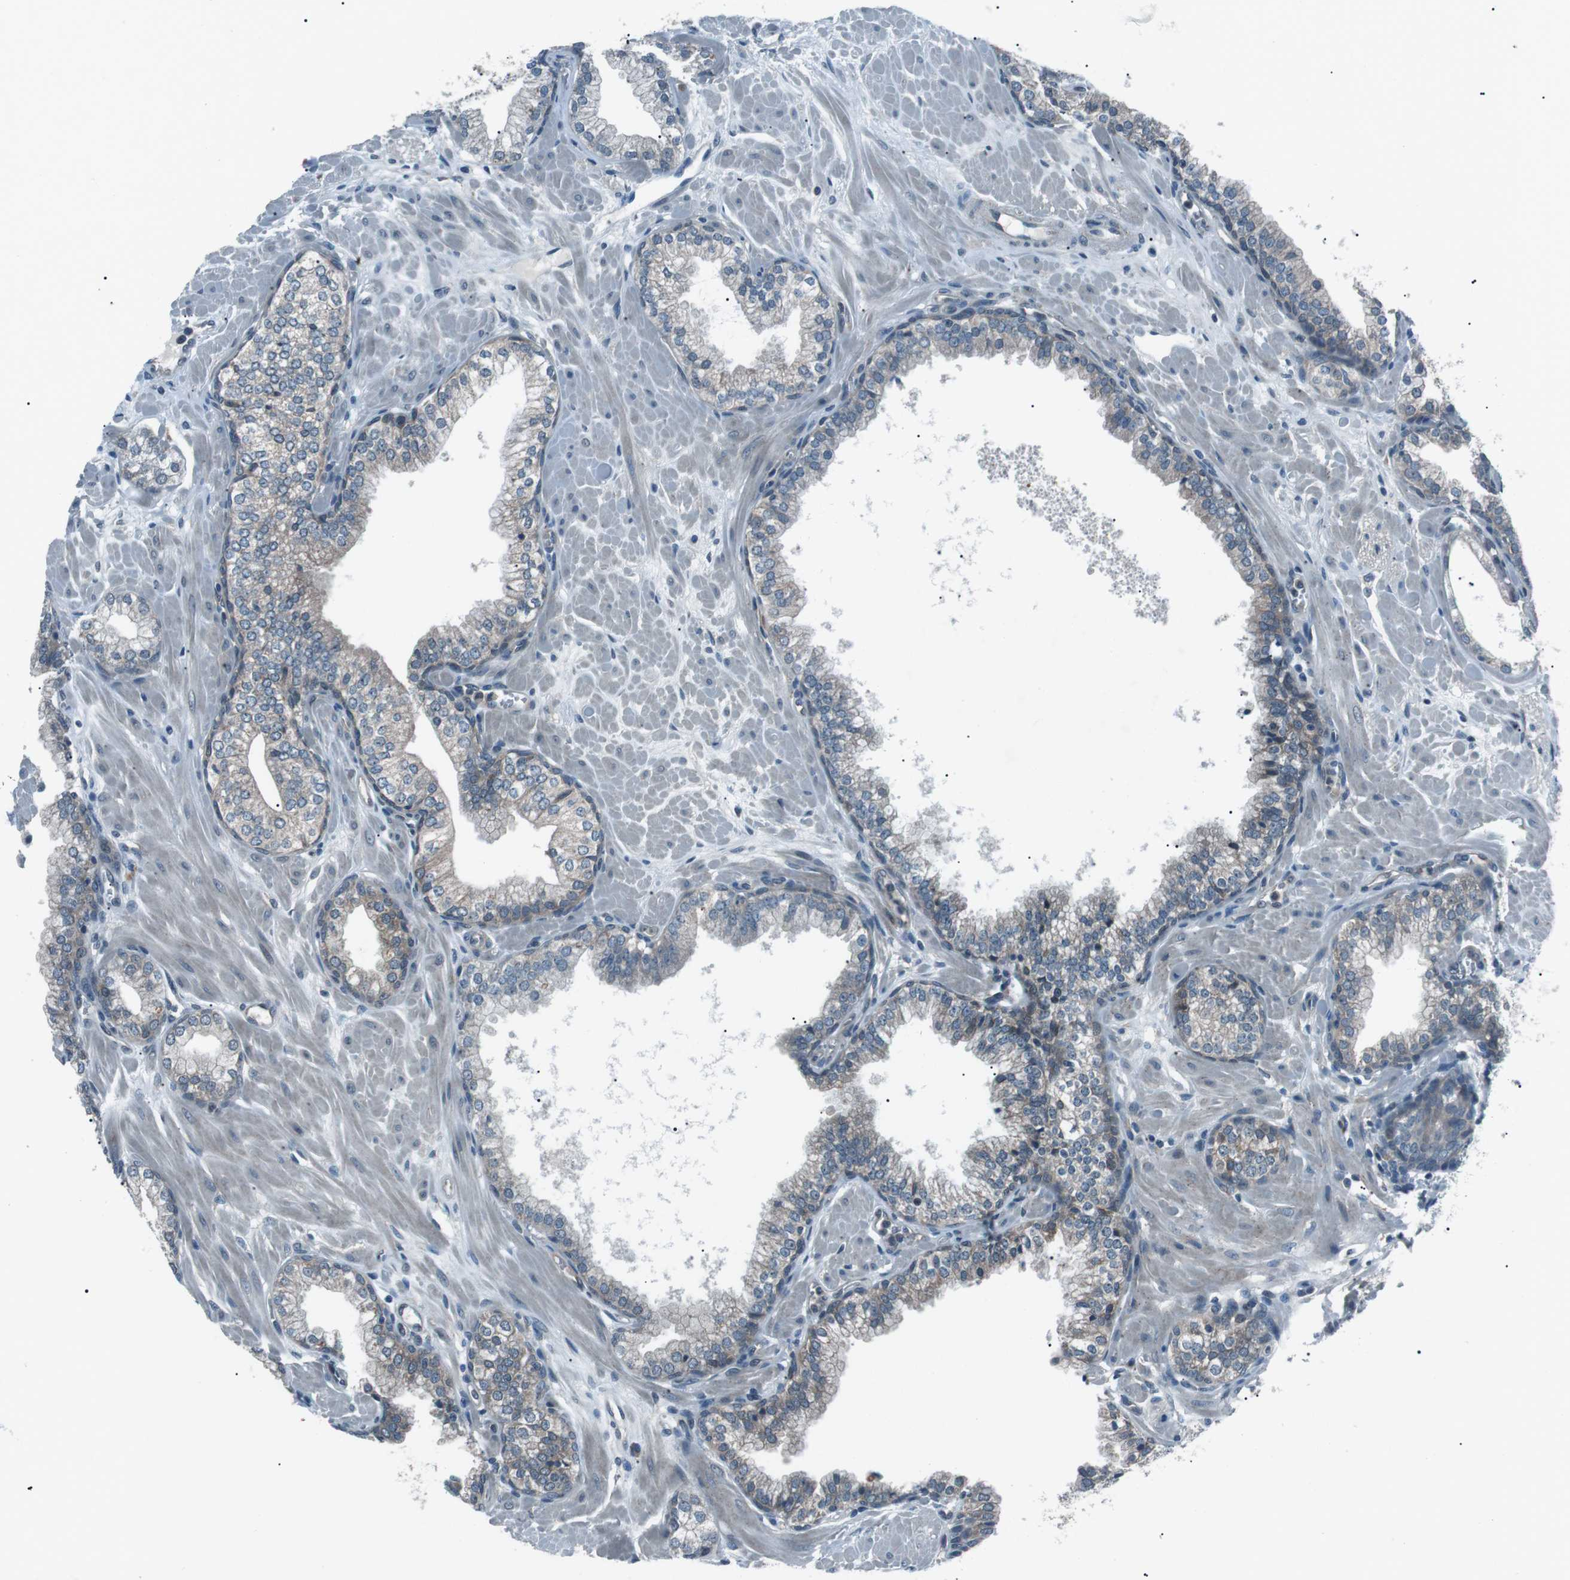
{"staining": {"intensity": "moderate", "quantity": "<25%", "location": "cytoplasmic/membranous"}, "tissue": "prostate", "cell_type": "Glandular cells", "image_type": "normal", "snomed": [{"axis": "morphology", "description": "Normal tissue, NOS"}, {"axis": "morphology", "description": "Urothelial carcinoma, Low grade"}, {"axis": "topography", "description": "Urinary bladder"}, {"axis": "topography", "description": "Prostate"}], "caption": "IHC (DAB) staining of unremarkable prostate displays moderate cytoplasmic/membranous protein positivity in about <25% of glandular cells.", "gene": "LRIG2", "patient": {"sex": "male", "age": 60}}